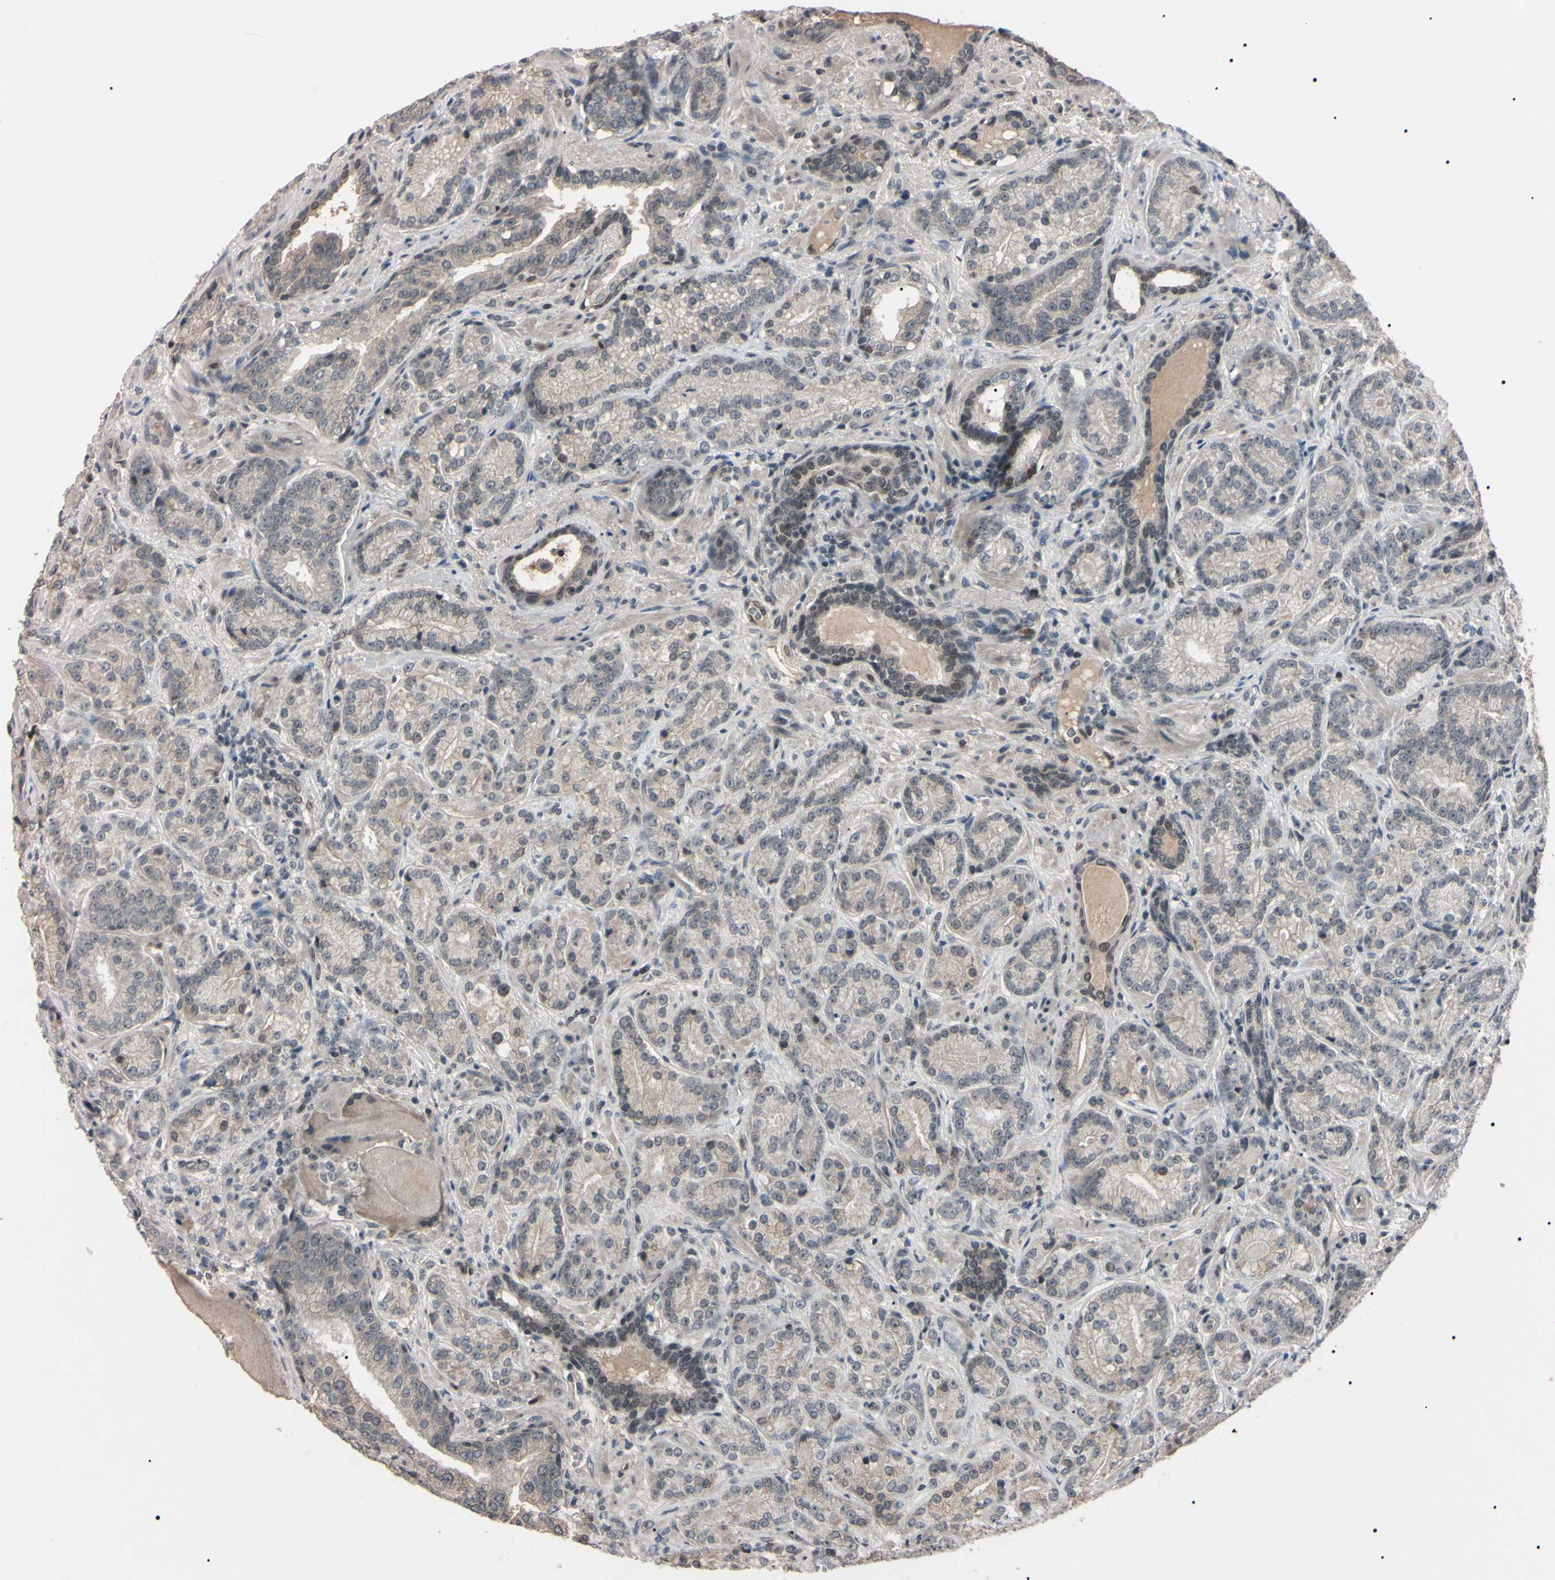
{"staining": {"intensity": "weak", "quantity": "25%-75%", "location": "nuclear"}, "tissue": "prostate cancer", "cell_type": "Tumor cells", "image_type": "cancer", "snomed": [{"axis": "morphology", "description": "Adenocarcinoma, High grade"}, {"axis": "topography", "description": "Prostate"}], "caption": "Human prostate cancer stained for a protein (brown) demonstrates weak nuclear positive staining in about 25%-75% of tumor cells.", "gene": "YY1", "patient": {"sex": "male", "age": 61}}